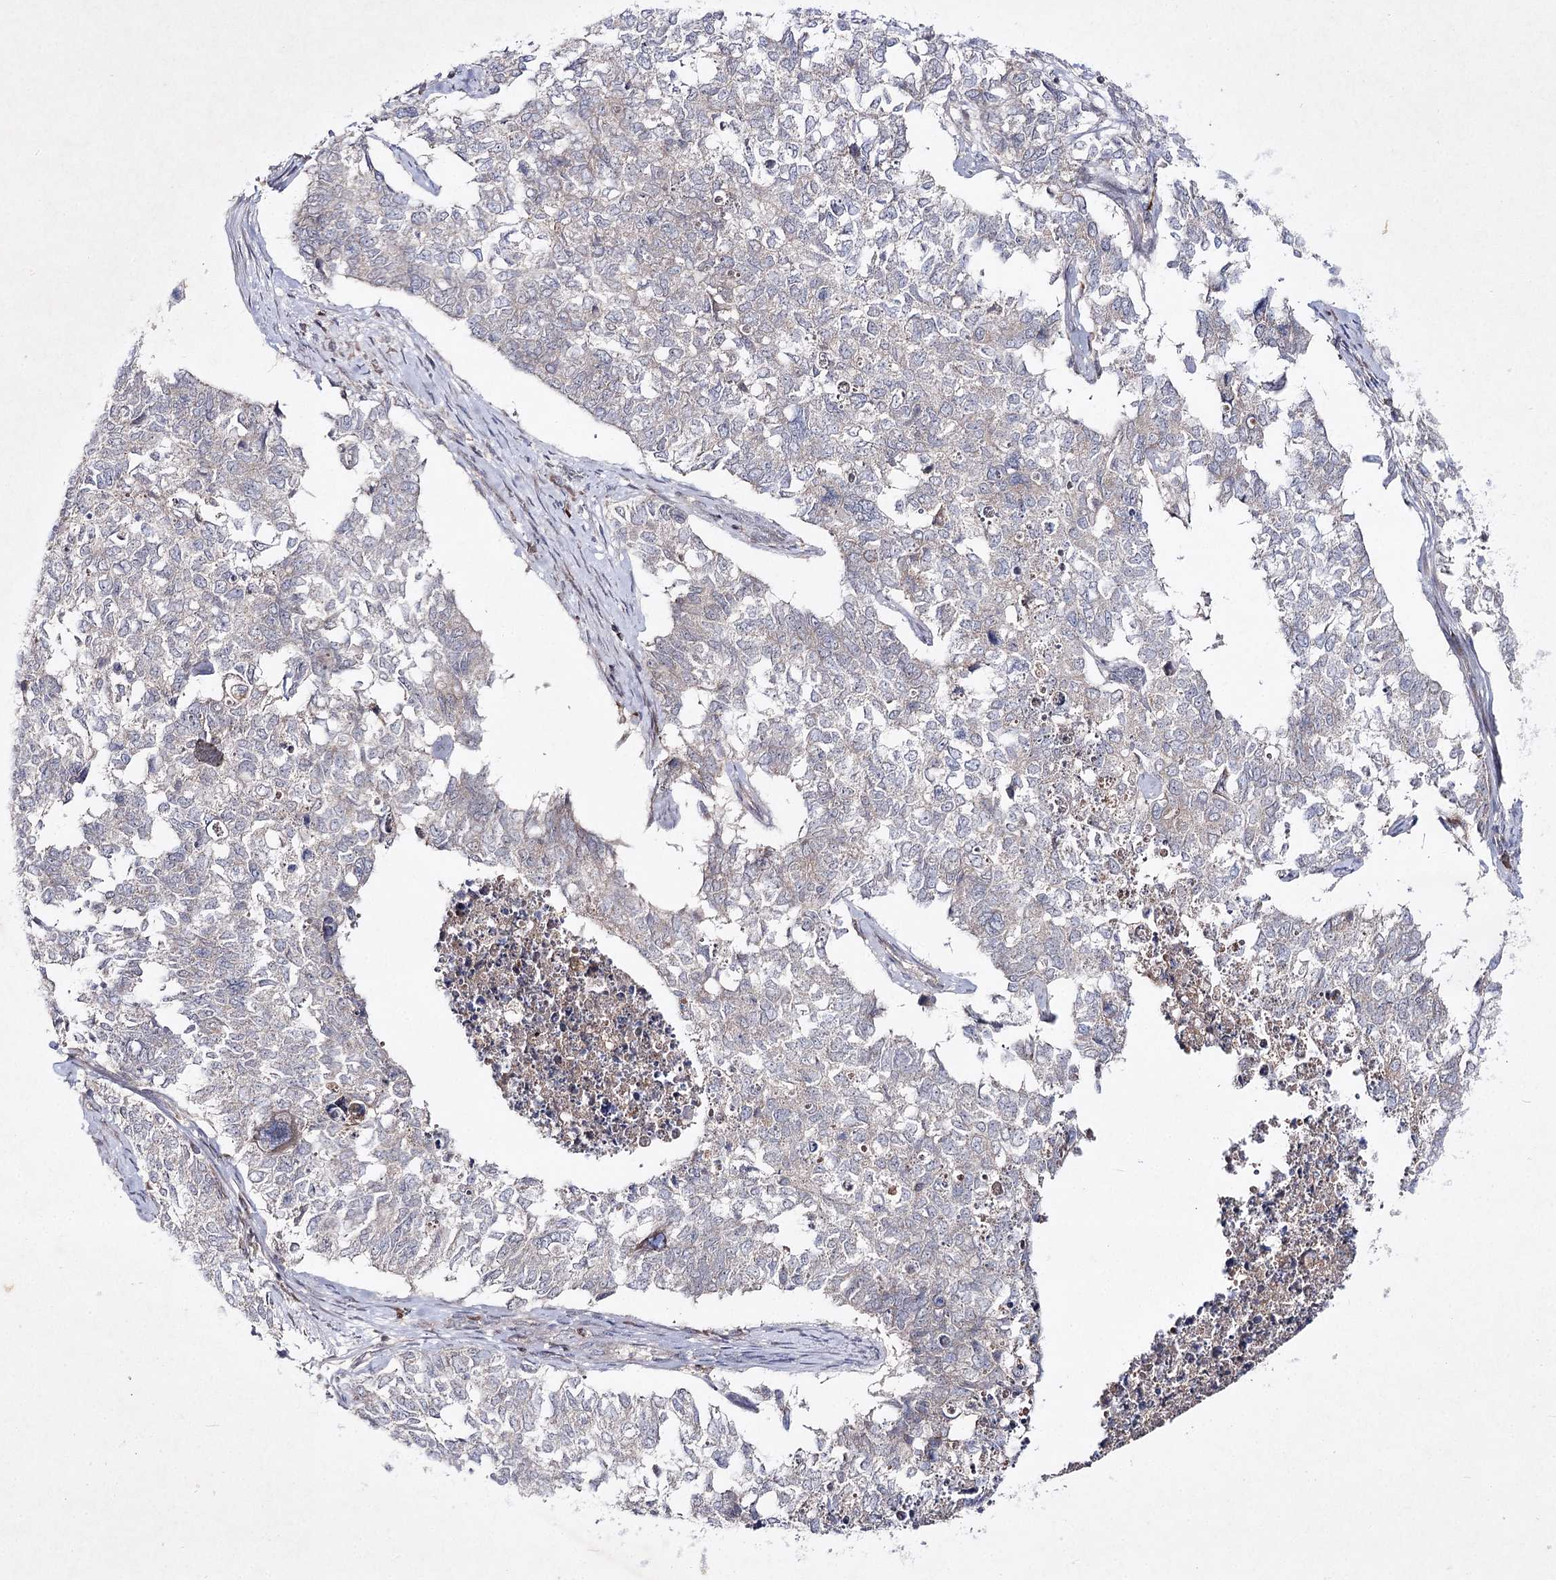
{"staining": {"intensity": "negative", "quantity": "none", "location": "none"}, "tissue": "cervical cancer", "cell_type": "Tumor cells", "image_type": "cancer", "snomed": [{"axis": "morphology", "description": "Squamous cell carcinoma, NOS"}, {"axis": "topography", "description": "Cervix"}], "caption": "Tumor cells show no significant protein expression in cervical cancer (squamous cell carcinoma).", "gene": "CIB2", "patient": {"sex": "female", "age": 63}}